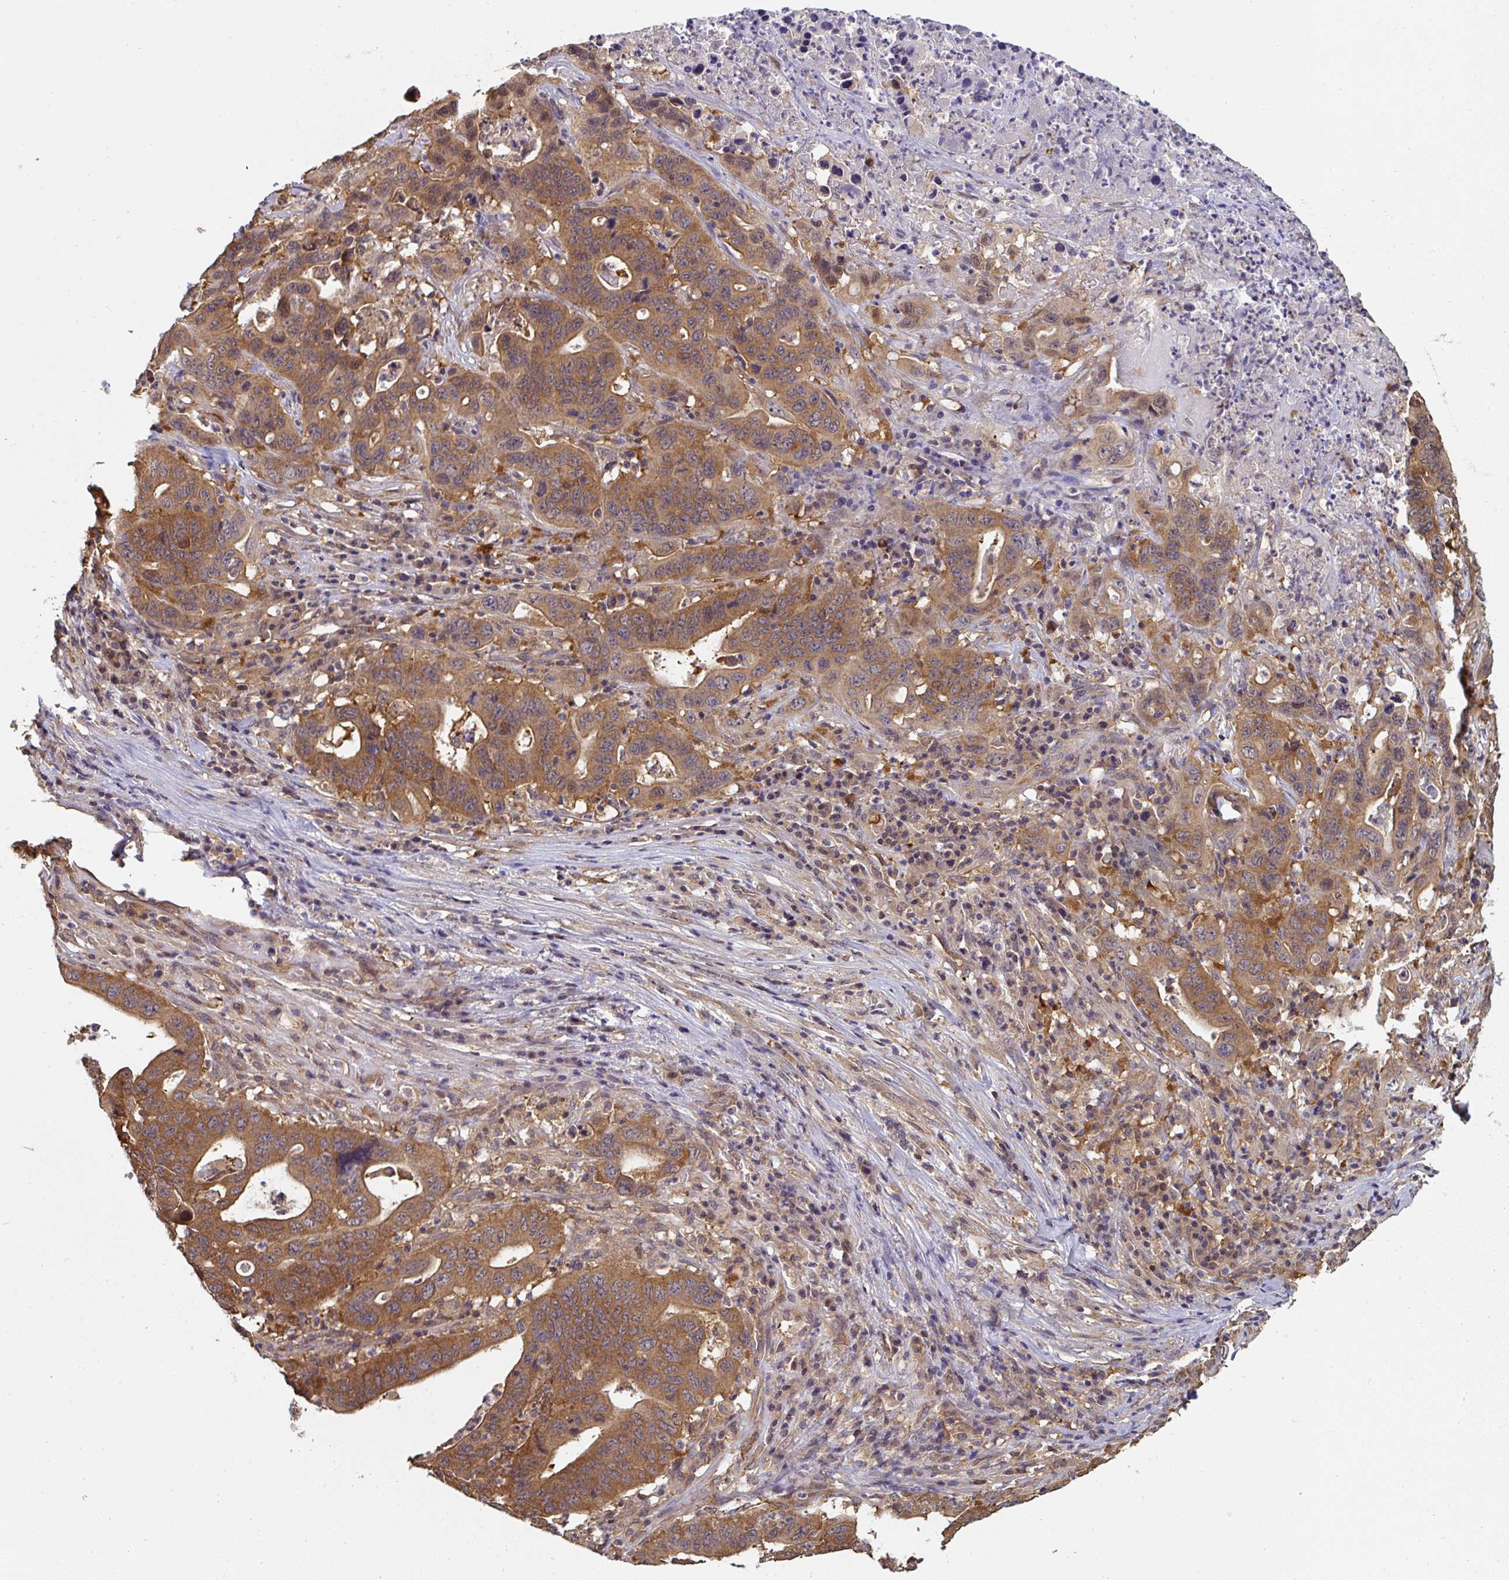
{"staining": {"intensity": "moderate", "quantity": ">75%", "location": "cytoplasmic/membranous"}, "tissue": "lung cancer", "cell_type": "Tumor cells", "image_type": "cancer", "snomed": [{"axis": "morphology", "description": "Adenocarcinoma, NOS"}, {"axis": "topography", "description": "Lung"}], "caption": "Lung cancer stained with DAB (3,3'-diaminobenzidine) immunohistochemistry (IHC) reveals medium levels of moderate cytoplasmic/membranous staining in about >75% of tumor cells. (DAB = brown stain, brightfield microscopy at high magnification).", "gene": "ST13", "patient": {"sex": "female", "age": 60}}